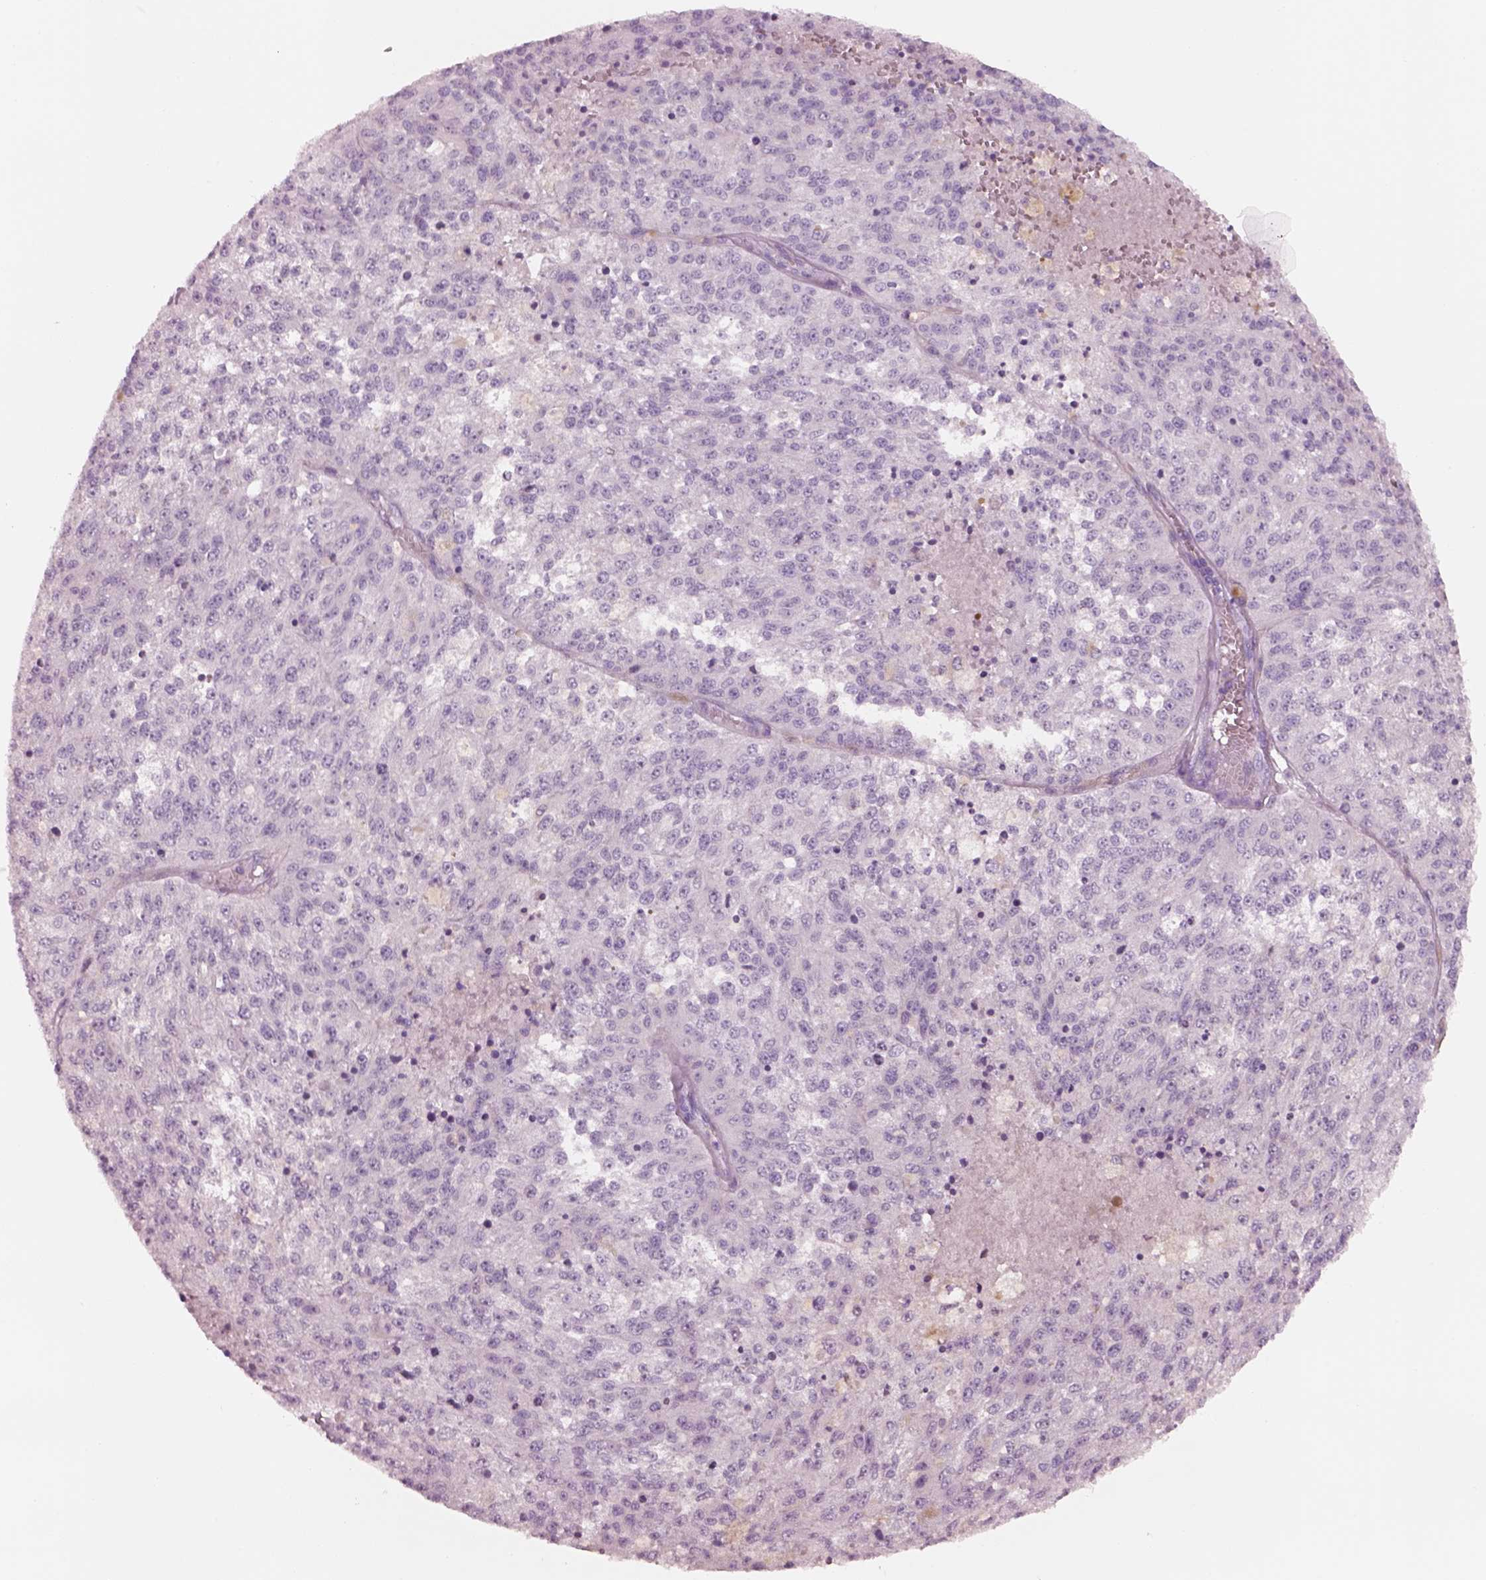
{"staining": {"intensity": "negative", "quantity": "none", "location": "none"}, "tissue": "melanoma", "cell_type": "Tumor cells", "image_type": "cancer", "snomed": [{"axis": "morphology", "description": "Malignant melanoma, Metastatic site"}, {"axis": "topography", "description": "Lymph node"}], "caption": "Immunohistochemistry of human malignant melanoma (metastatic site) reveals no positivity in tumor cells.", "gene": "PNOC", "patient": {"sex": "female", "age": 64}}